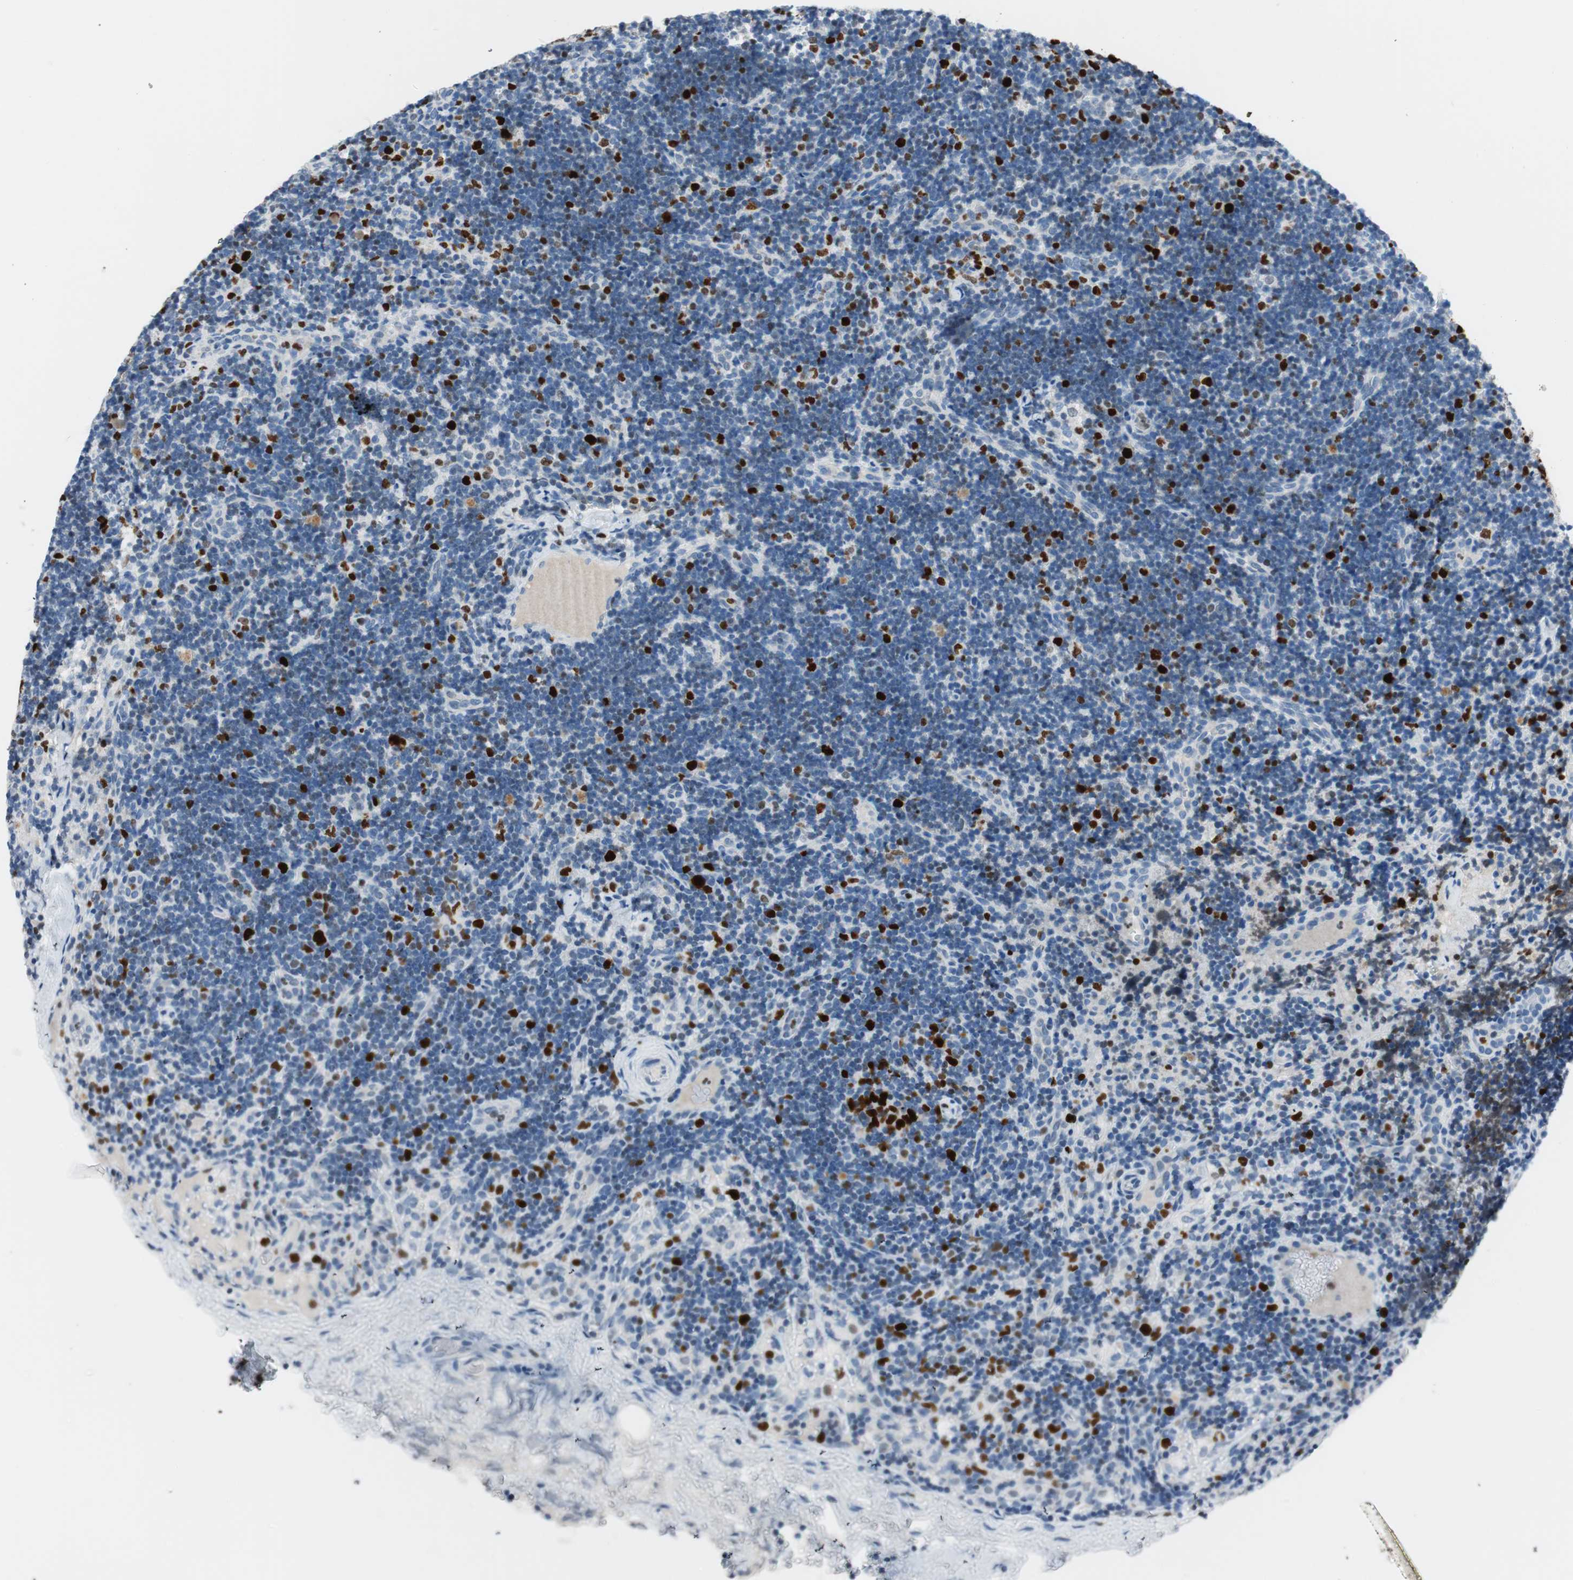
{"staining": {"intensity": "strong", "quantity": "<25%", "location": "nuclear"}, "tissue": "lymph node", "cell_type": "Germinal center cells", "image_type": "normal", "snomed": [{"axis": "morphology", "description": "Normal tissue, NOS"}, {"axis": "topography", "description": "Lymph node"}], "caption": "Strong nuclear protein staining is identified in about <25% of germinal center cells in lymph node. (DAB IHC with brightfield microscopy, high magnification).", "gene": "EZH2", "patient": {"sex": "female", "age": 14}}